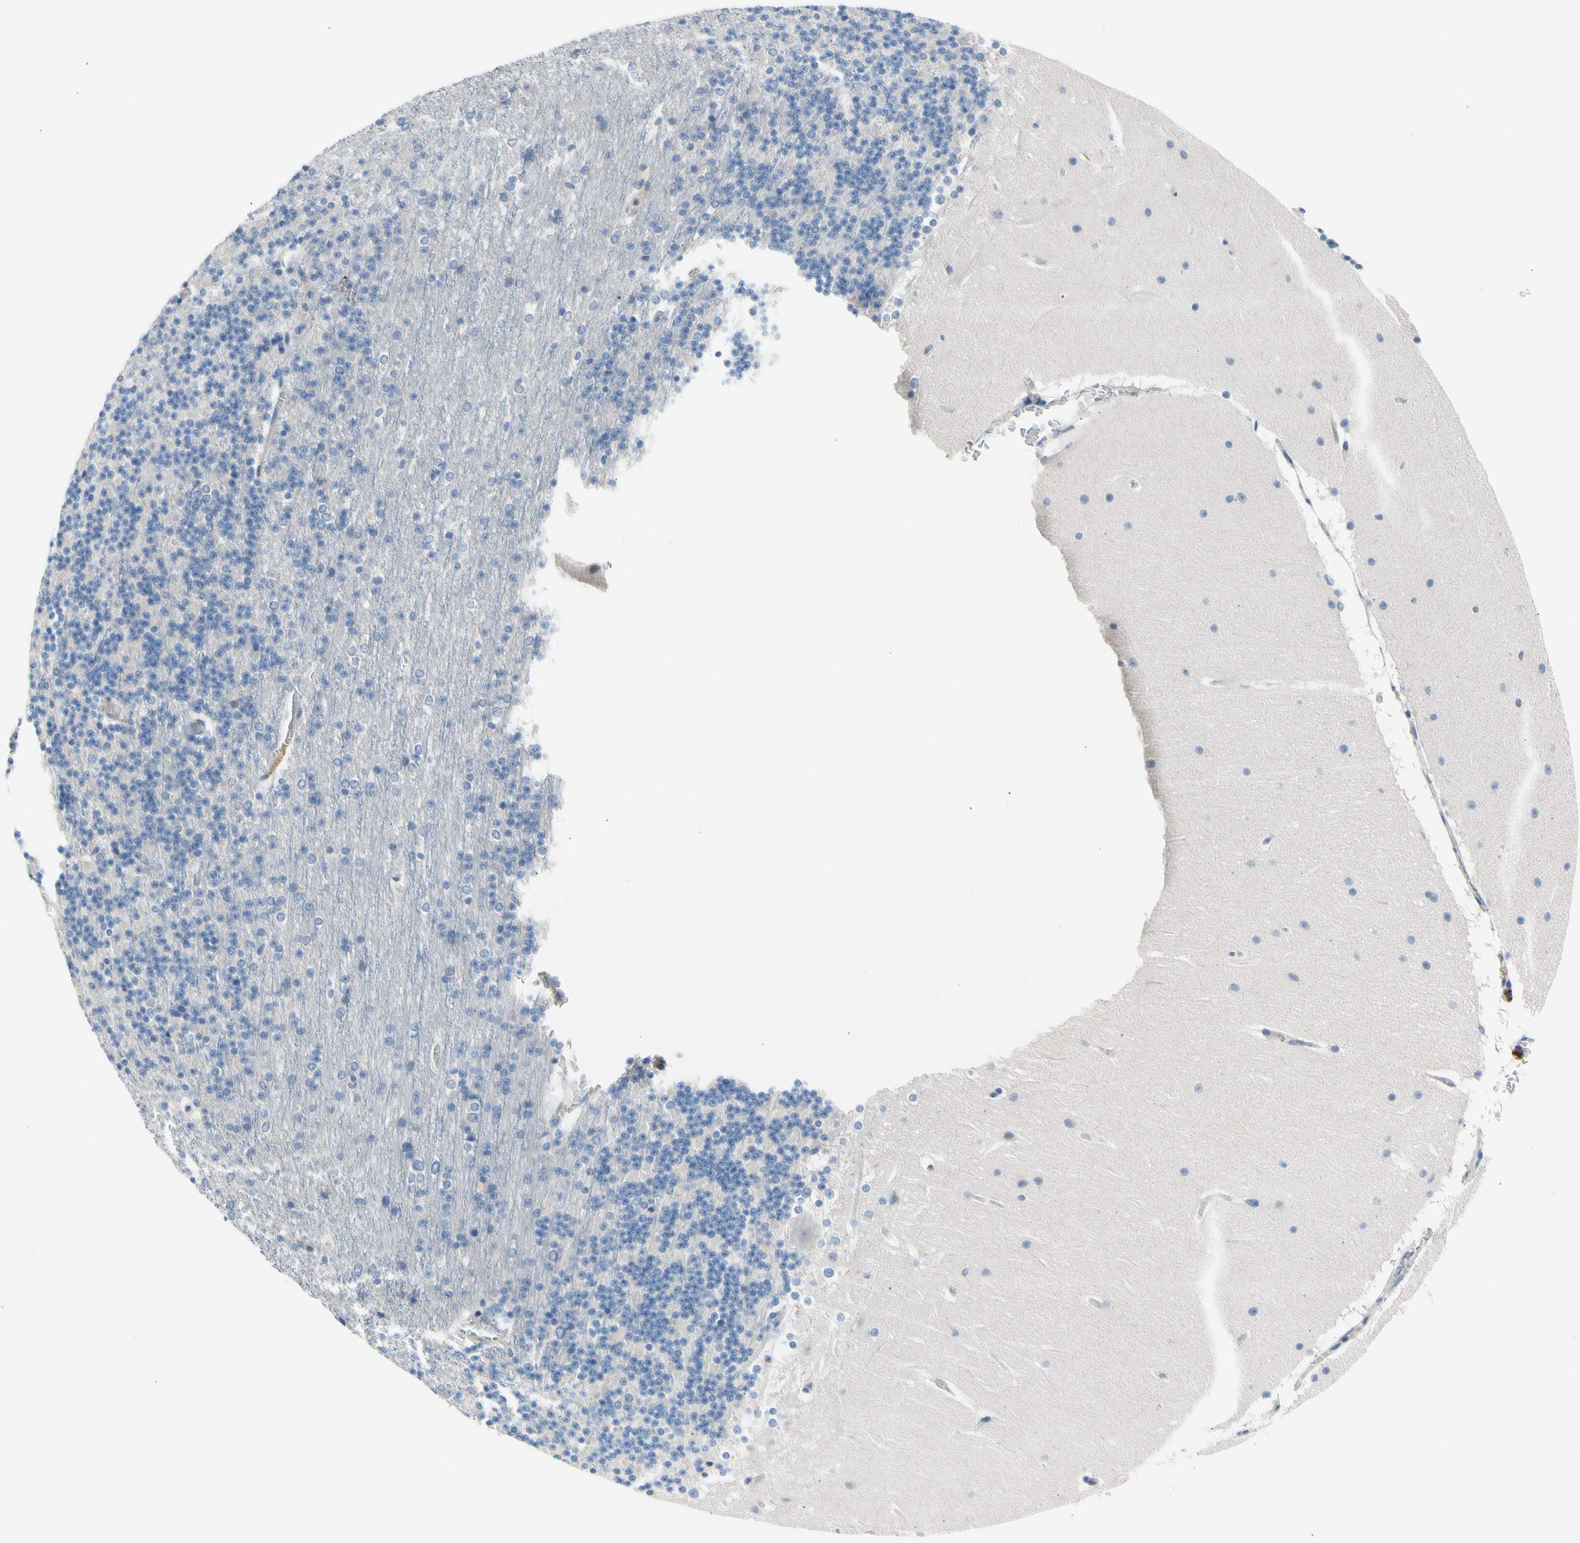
{"staining": {"intensity": "negative", "quantity": "none", "location": "none"}, "tissue": "cerebellum", "cell_type": "Cells in granular layer", "image_type": "normal", "snomed": [{"axis": "morphology", "description": "Normal tissue, NOS"}, {"axis": "topography", "description": "Cerebellum"}], "caption": "Immunohistochemistry image of normal human cerebellum stained for a protein (brown), which displays no positivity in cells in granular layer. (DAB (3,3'-diaminobenzidine) immunohistochemistry (IHC) with hematoxylin counter stain).", "gene": "MAP3K3", "patient": {"sex": "female", "age": 19}}